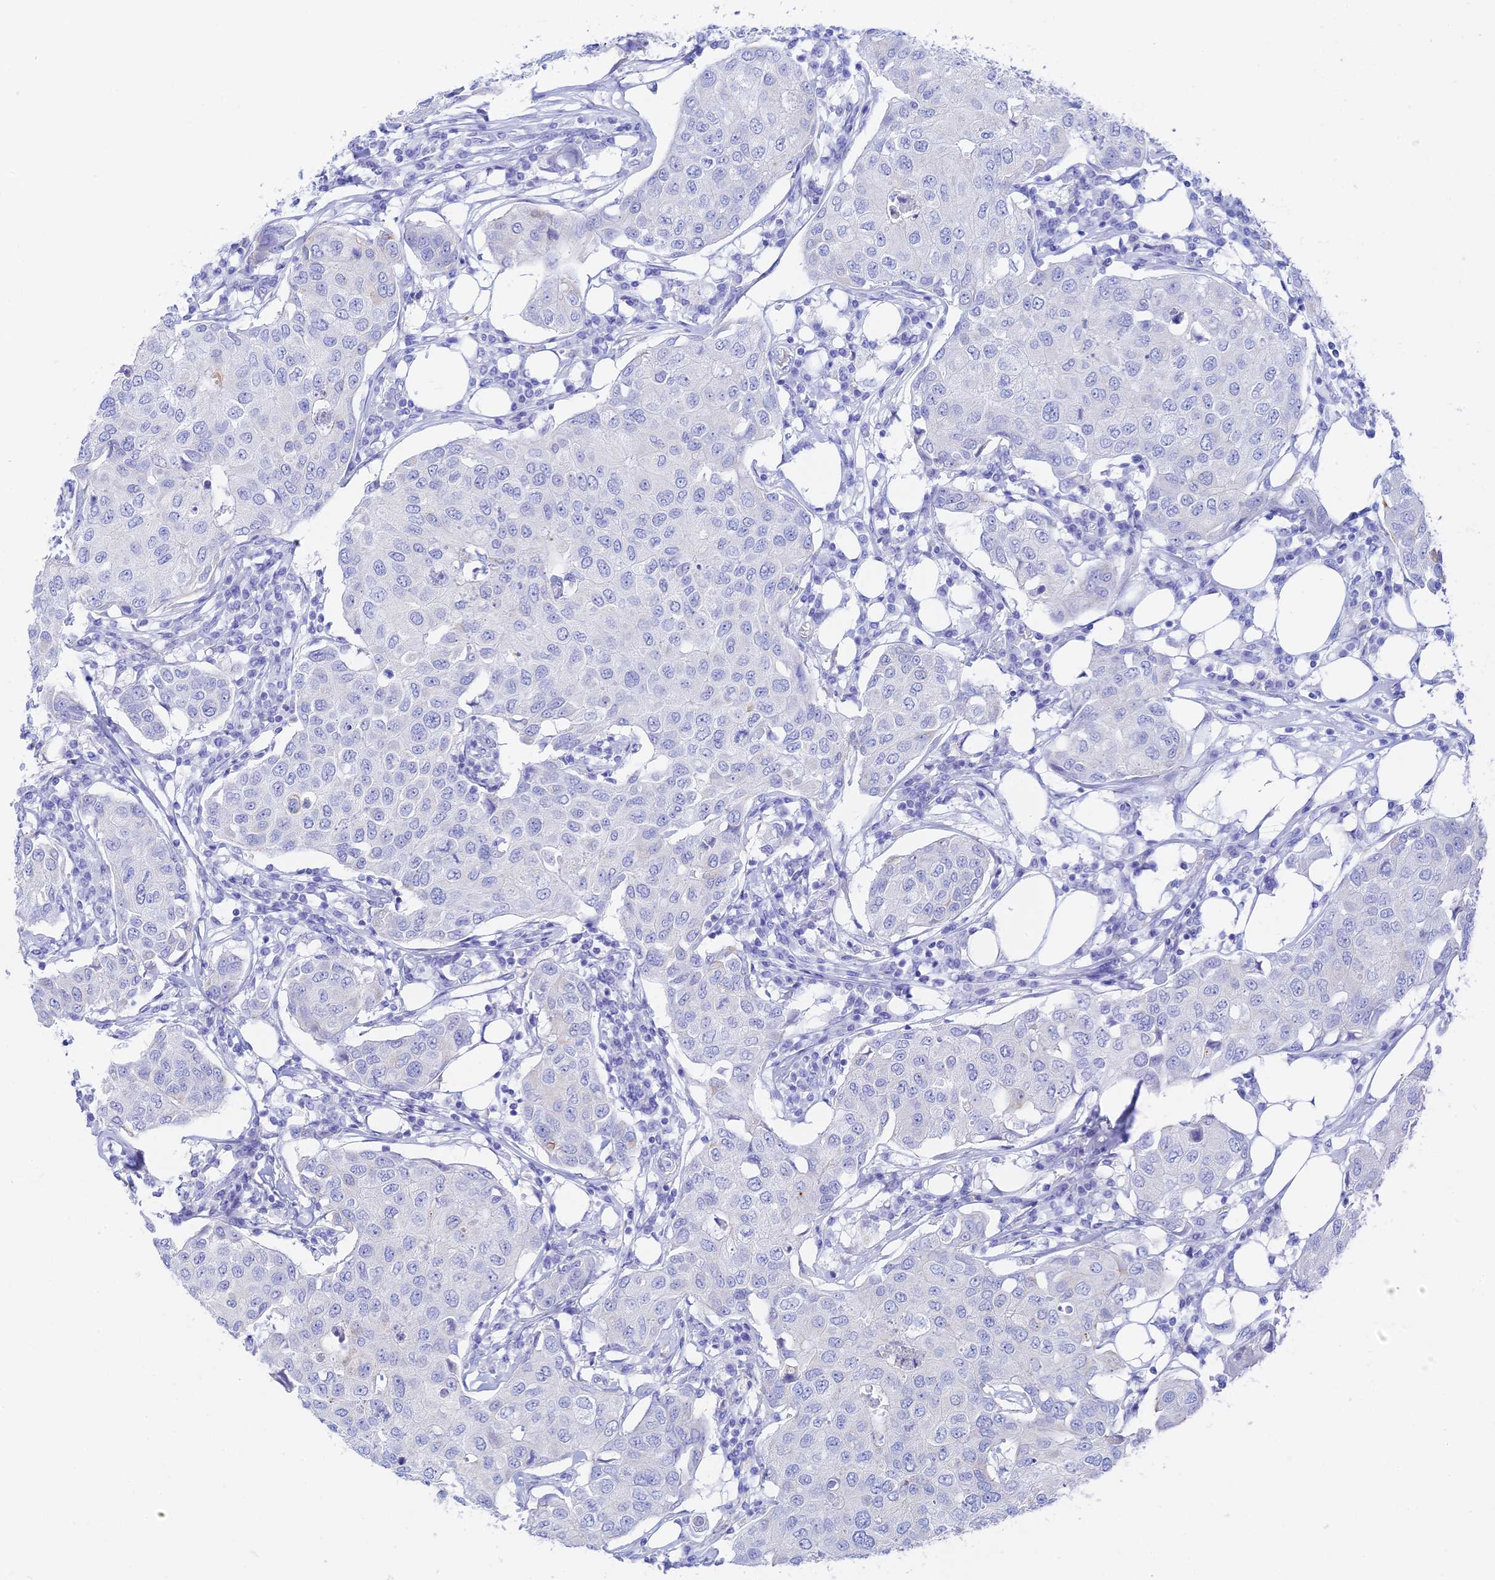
{"staining": {"intensity": "negative", "quantity": "none", "location": "none"}, "tissue": "breast cancer", "cell_type": "Tumor cells", "image_type": "cancer", "snomed": [{"axis": "morphology", "description": "Duct carcinoma"}, {"axis": "topography", "description": "Breast"}], "caption": "Immunohistochemical staining of invasive ductal carcinoma (breast) shows no significant positivity in tumor cells. (DAB (3,3'-diaminobenzidine) immunohistochemistry (IHC) with hematoxylin counter stain).", "gene": "CEP152", "patient": {"sex": "female", "age": 80}}